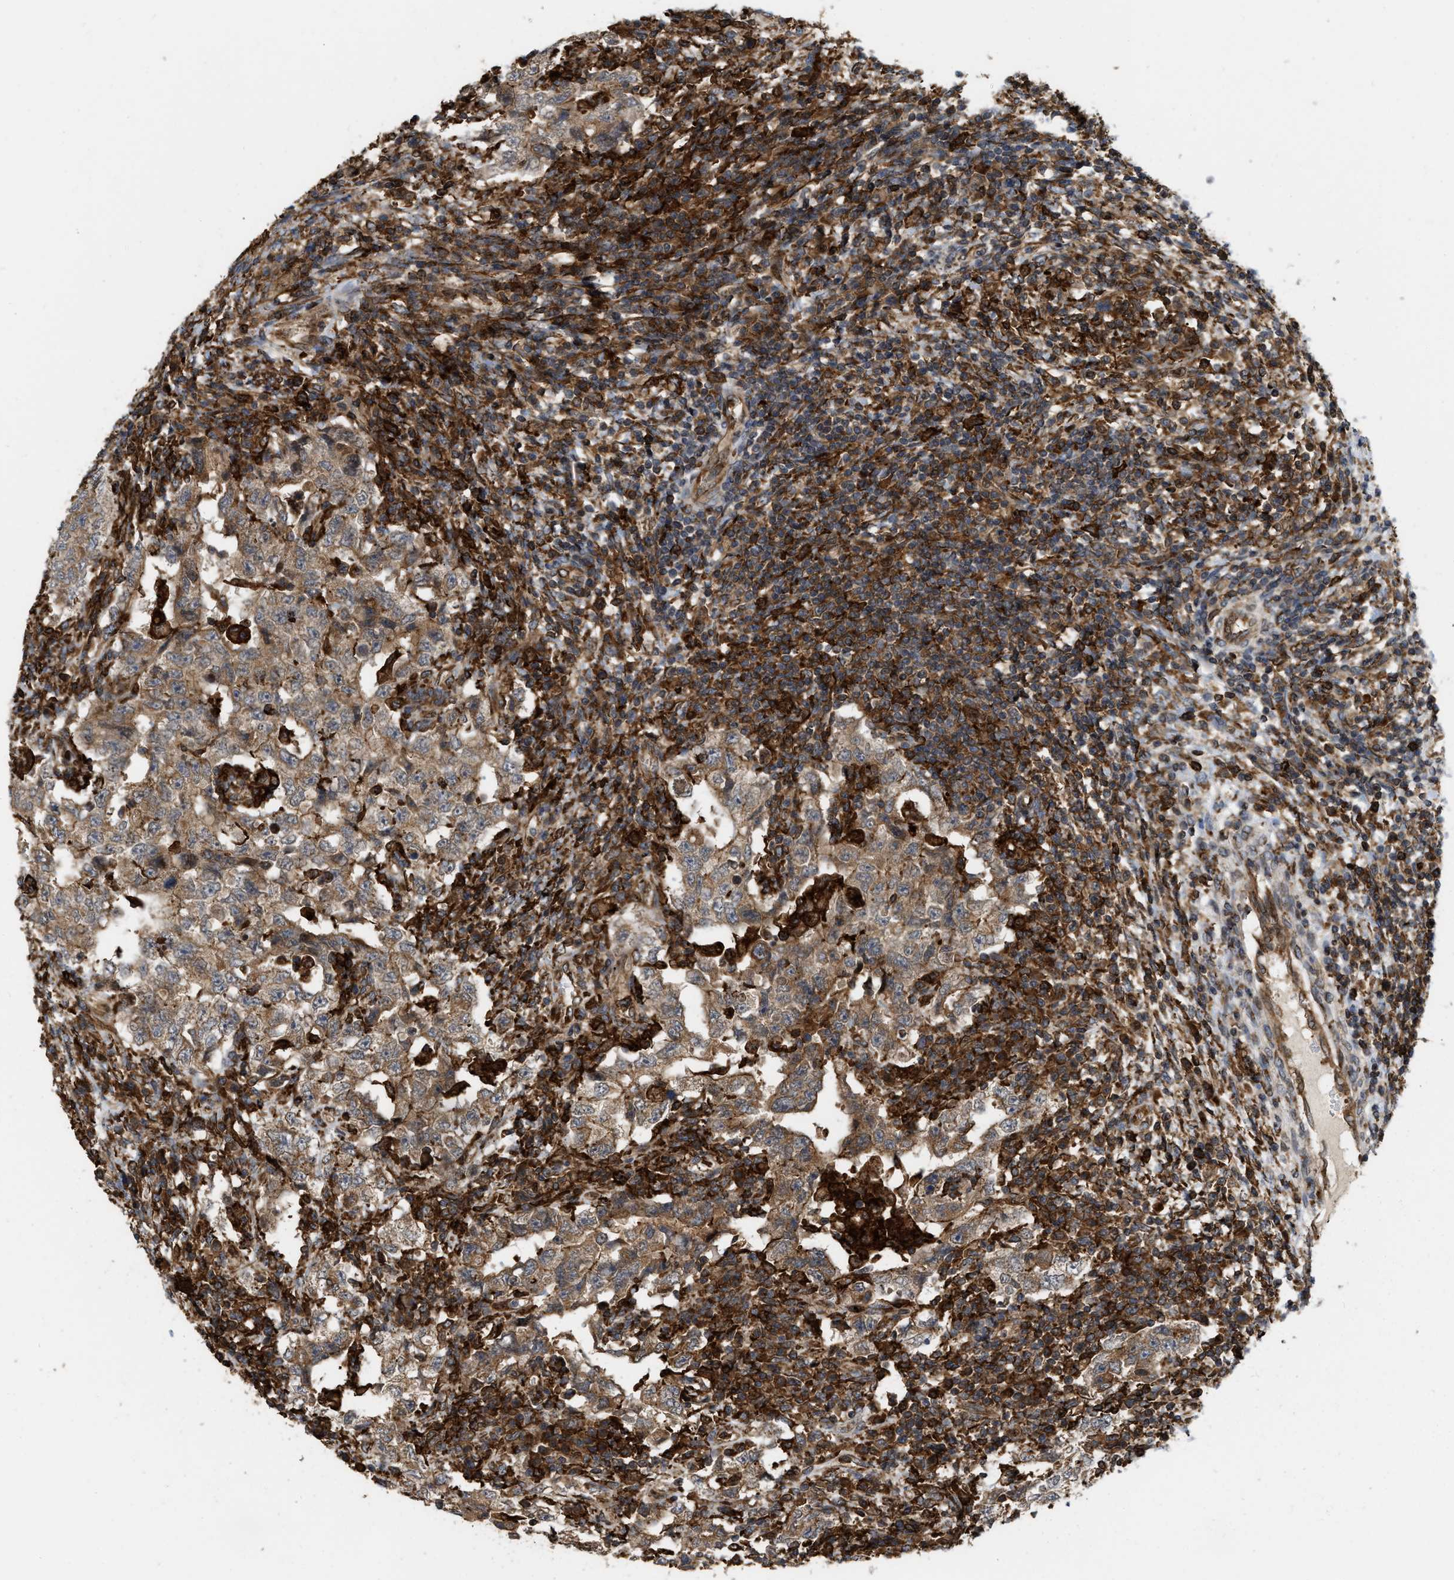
{"staining": {"intensity": "moderate", "quantity": ">75%", "location": "cytoplasmic/membranous"}, "tissue": "testis cancer", "cell_type": "Tumor cells", "image_type": "cancer", "snomed": [{"axis": "morphology", "description": "Carcinoma, Embryonal, NOS"}, {"axis": "topography", "description": "Testis"}], "caption": "DAB (3,3'-diaminobenzidine) immunohistochemical staining of human testis cancer demonstrates moderate cytoplasmic/membranous protein expression in about >75% of tumor cells. (DAB IHC, brown staining for protein, blue staining for nuclei).", "gene": "IQCE", "patient": {"sex": "male", "age": 26}}